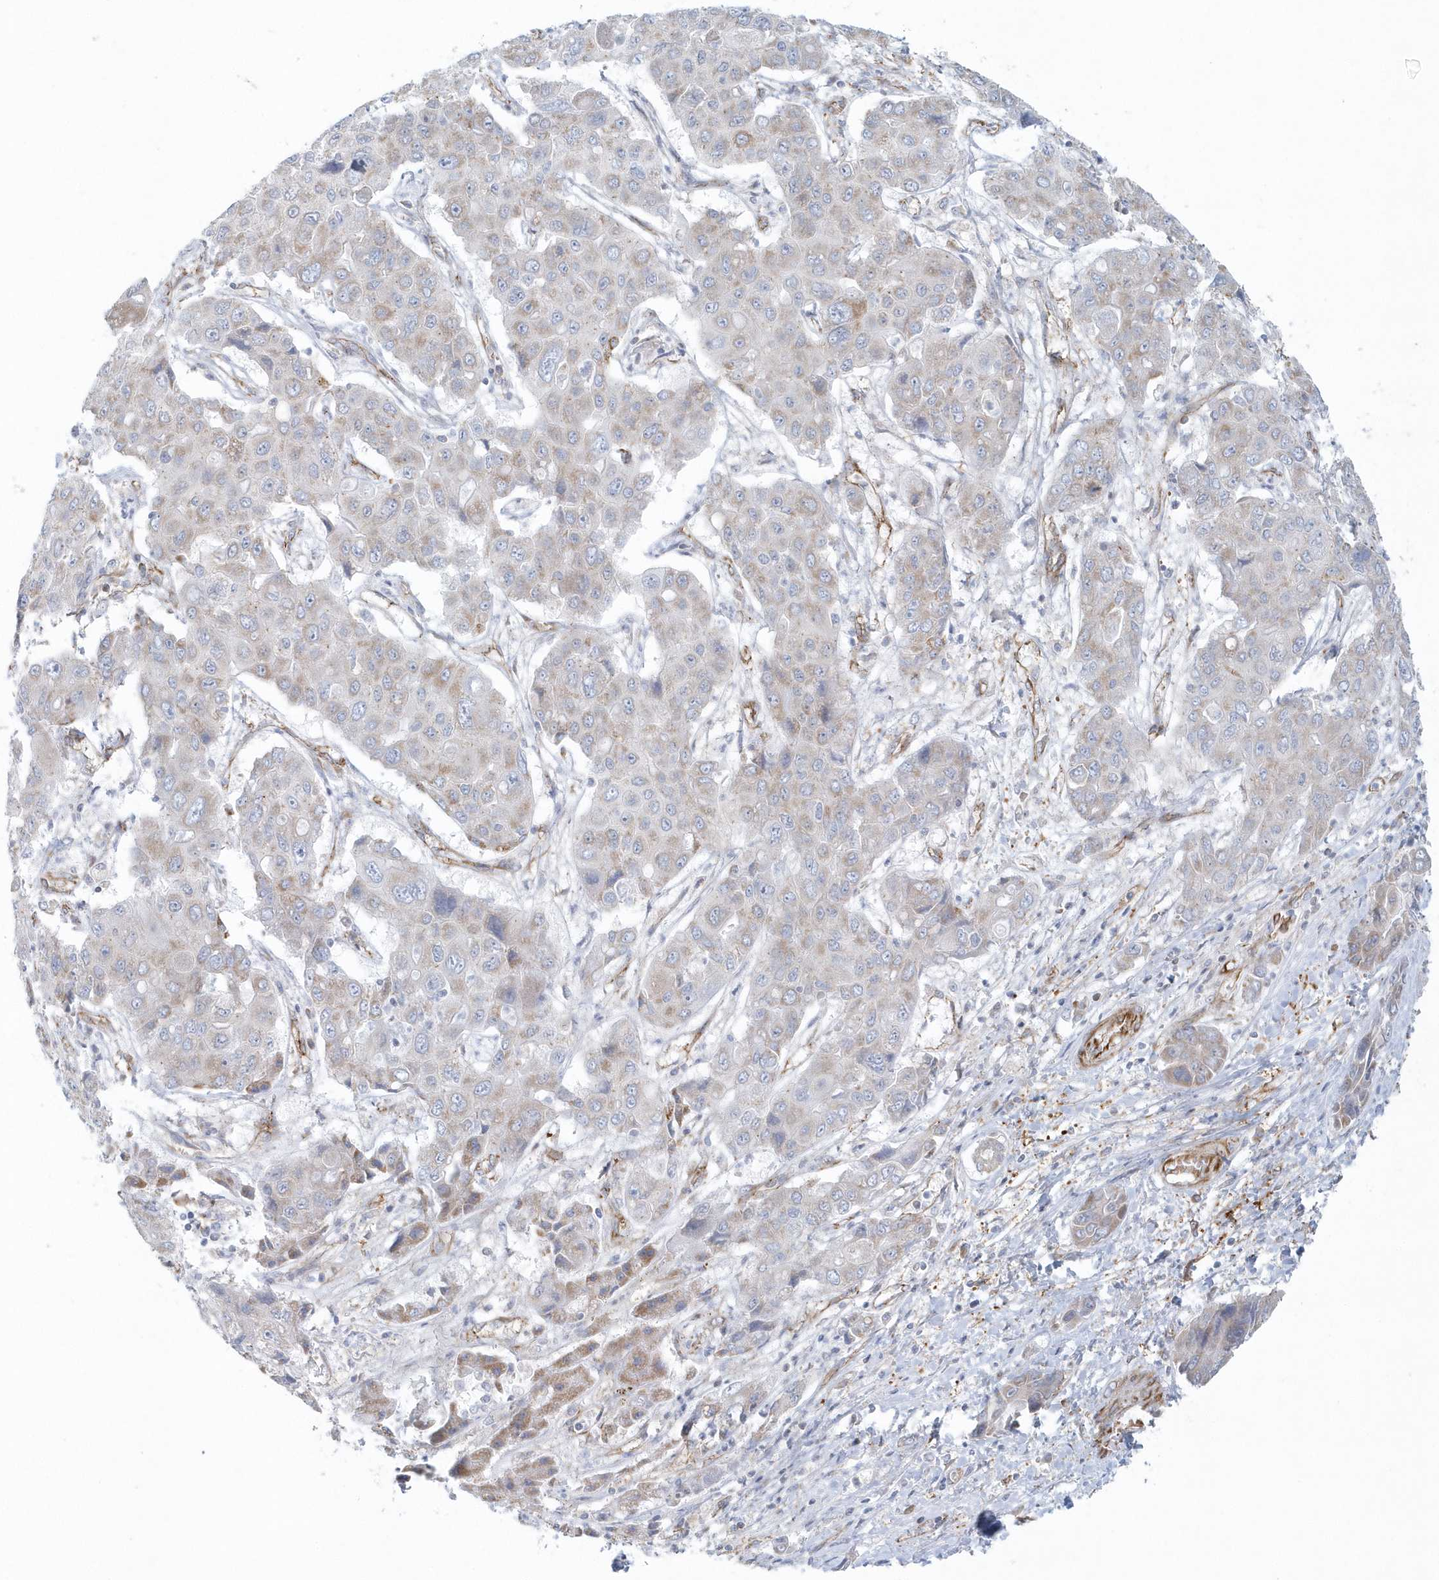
{"staining": {"intensity": "weak", "quantity": "<25%", "location": "cytoplasmic/membranous"}, "tissue": "liver cancer", "cell_type": "Tumor cells", "image_type": "cancer", "snomed": [{"axis": "morphology", "description": "Cholangiocarcinoma"}, {"axis": "topography", "description": "Liver"}], "caption": "This is a histopathology image of immunohistochemistry (IHC) staining of cholangiocarcinoma (liver), which shows no expression in tumor cells.", "gene": "GPR152", "patient": {"sex": "male", "age": 67}}